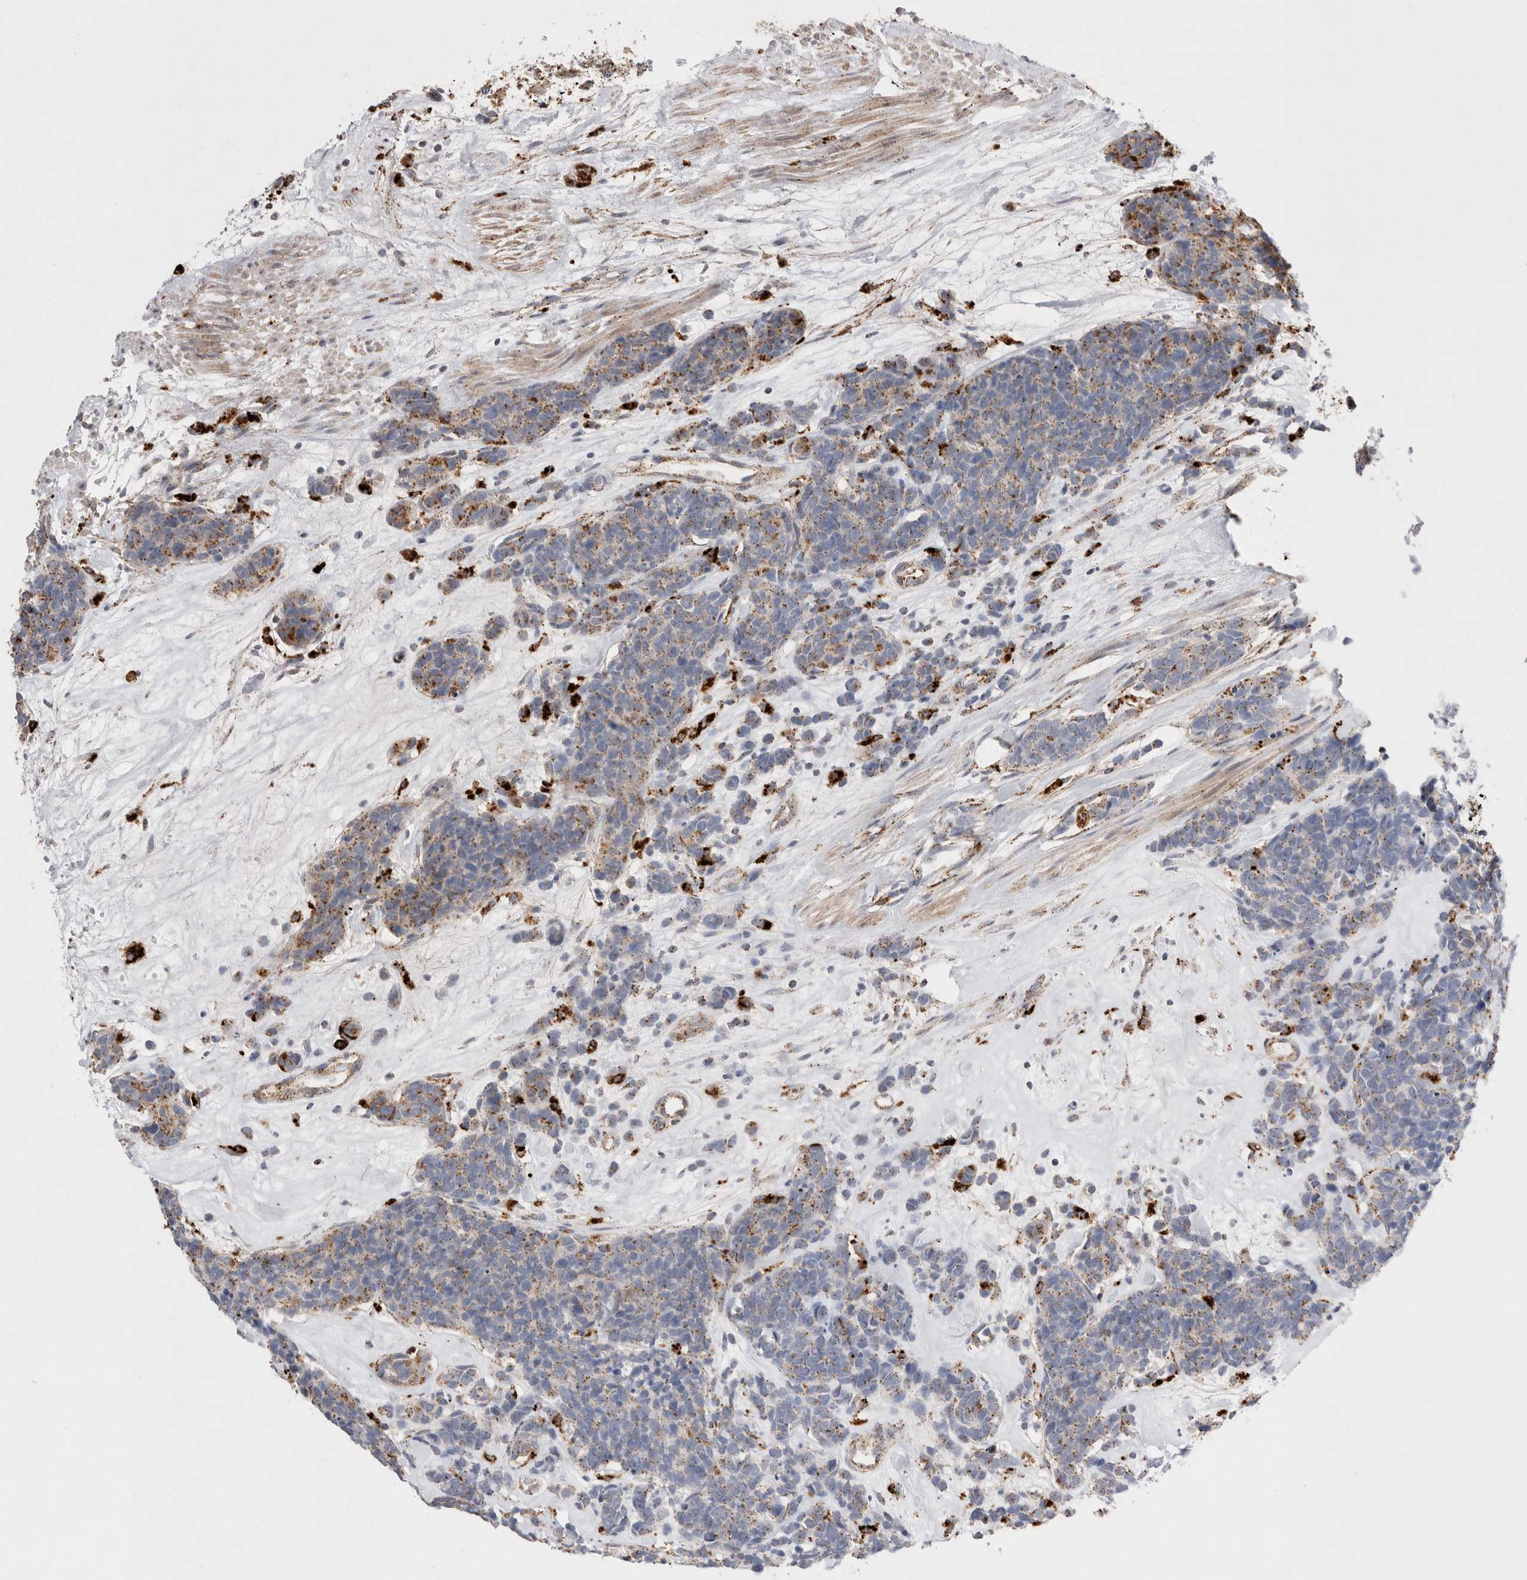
{"staining": {"intensity": "weak", "quantity": "25%-75%", "location": "cytoplasmic/membranous"}, "tissue": "carcinoid", "cell_type": "Tumor cells", "image_type": "cancer", "snomed": [{"axis": "morphology", "description": "Carcinoma, NOS"}, {"axis": "morphology", "description": "Carcinoid, malignant, NOS"}, {"axis": "topography", "description": "Urinary bladder"}], "caption": "Brown immunohistochemical staining in human carcinoma shows weak cytoplasmic/membranous staining in about 25%-75% of tumor cells.", "gene": "CTSA", "patient": {"sex": "male", "age": 57}}